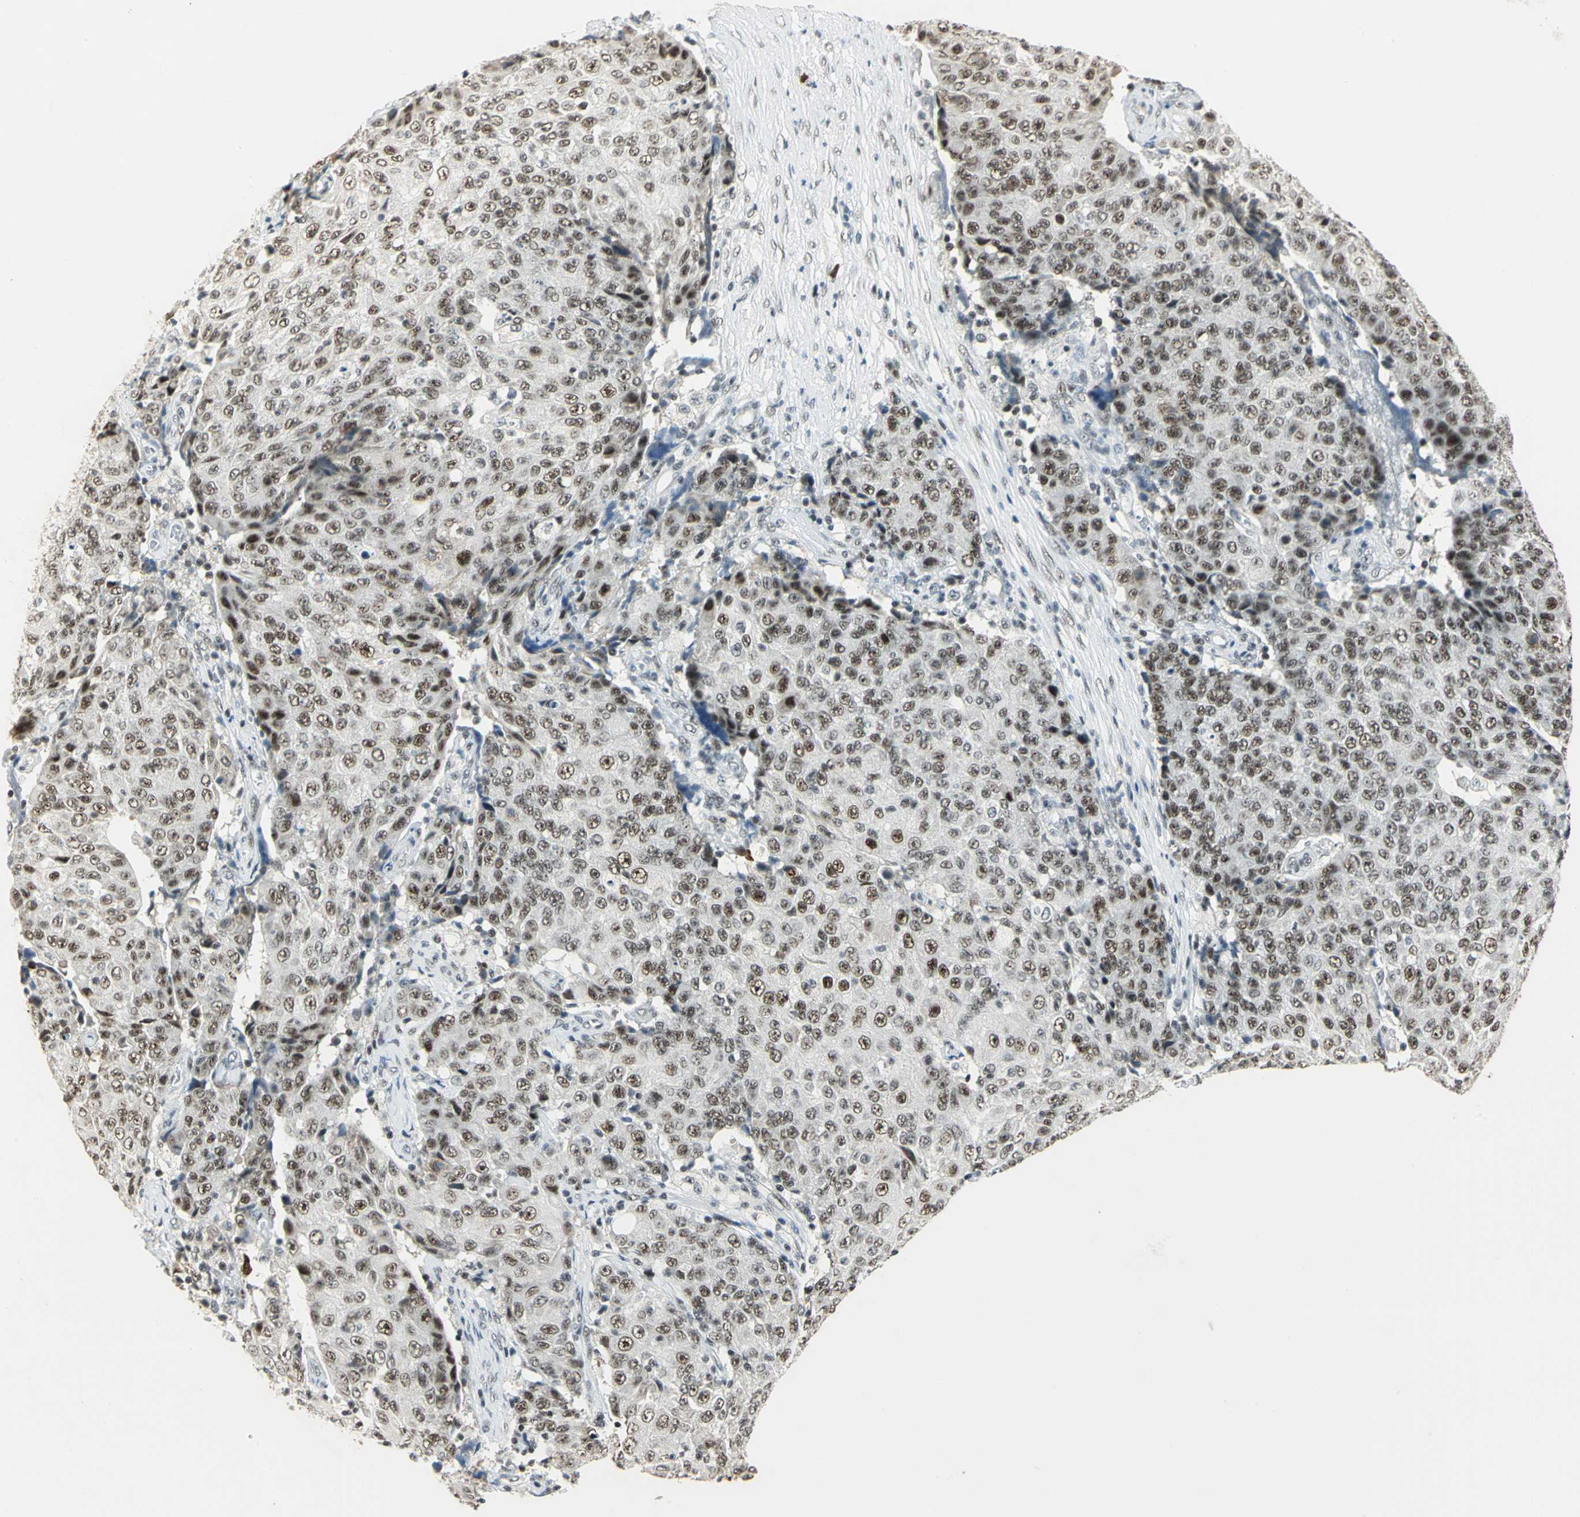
{"staining": {"intensity": "moderate", "quantity": ">75%", "location": "nuclear"}, "tissue": "ovarian cancer", "cell_type": "Tumor cells", "image_type": "cancer", "snomed": [{"axis": "morphology", "description": "Carcinoma, endometroid"}, {"axis": "topography", "description": "Ovary"}], "caption": "Moderate nuclear positivity for a protein is identified in approximately >75% of tumor cells of ovarian cancer (endometroid carcinoma) using immunohistochemistry (IHC).", "gene": "CCNT1", "patient": {"sex": "female", "age": 42}}